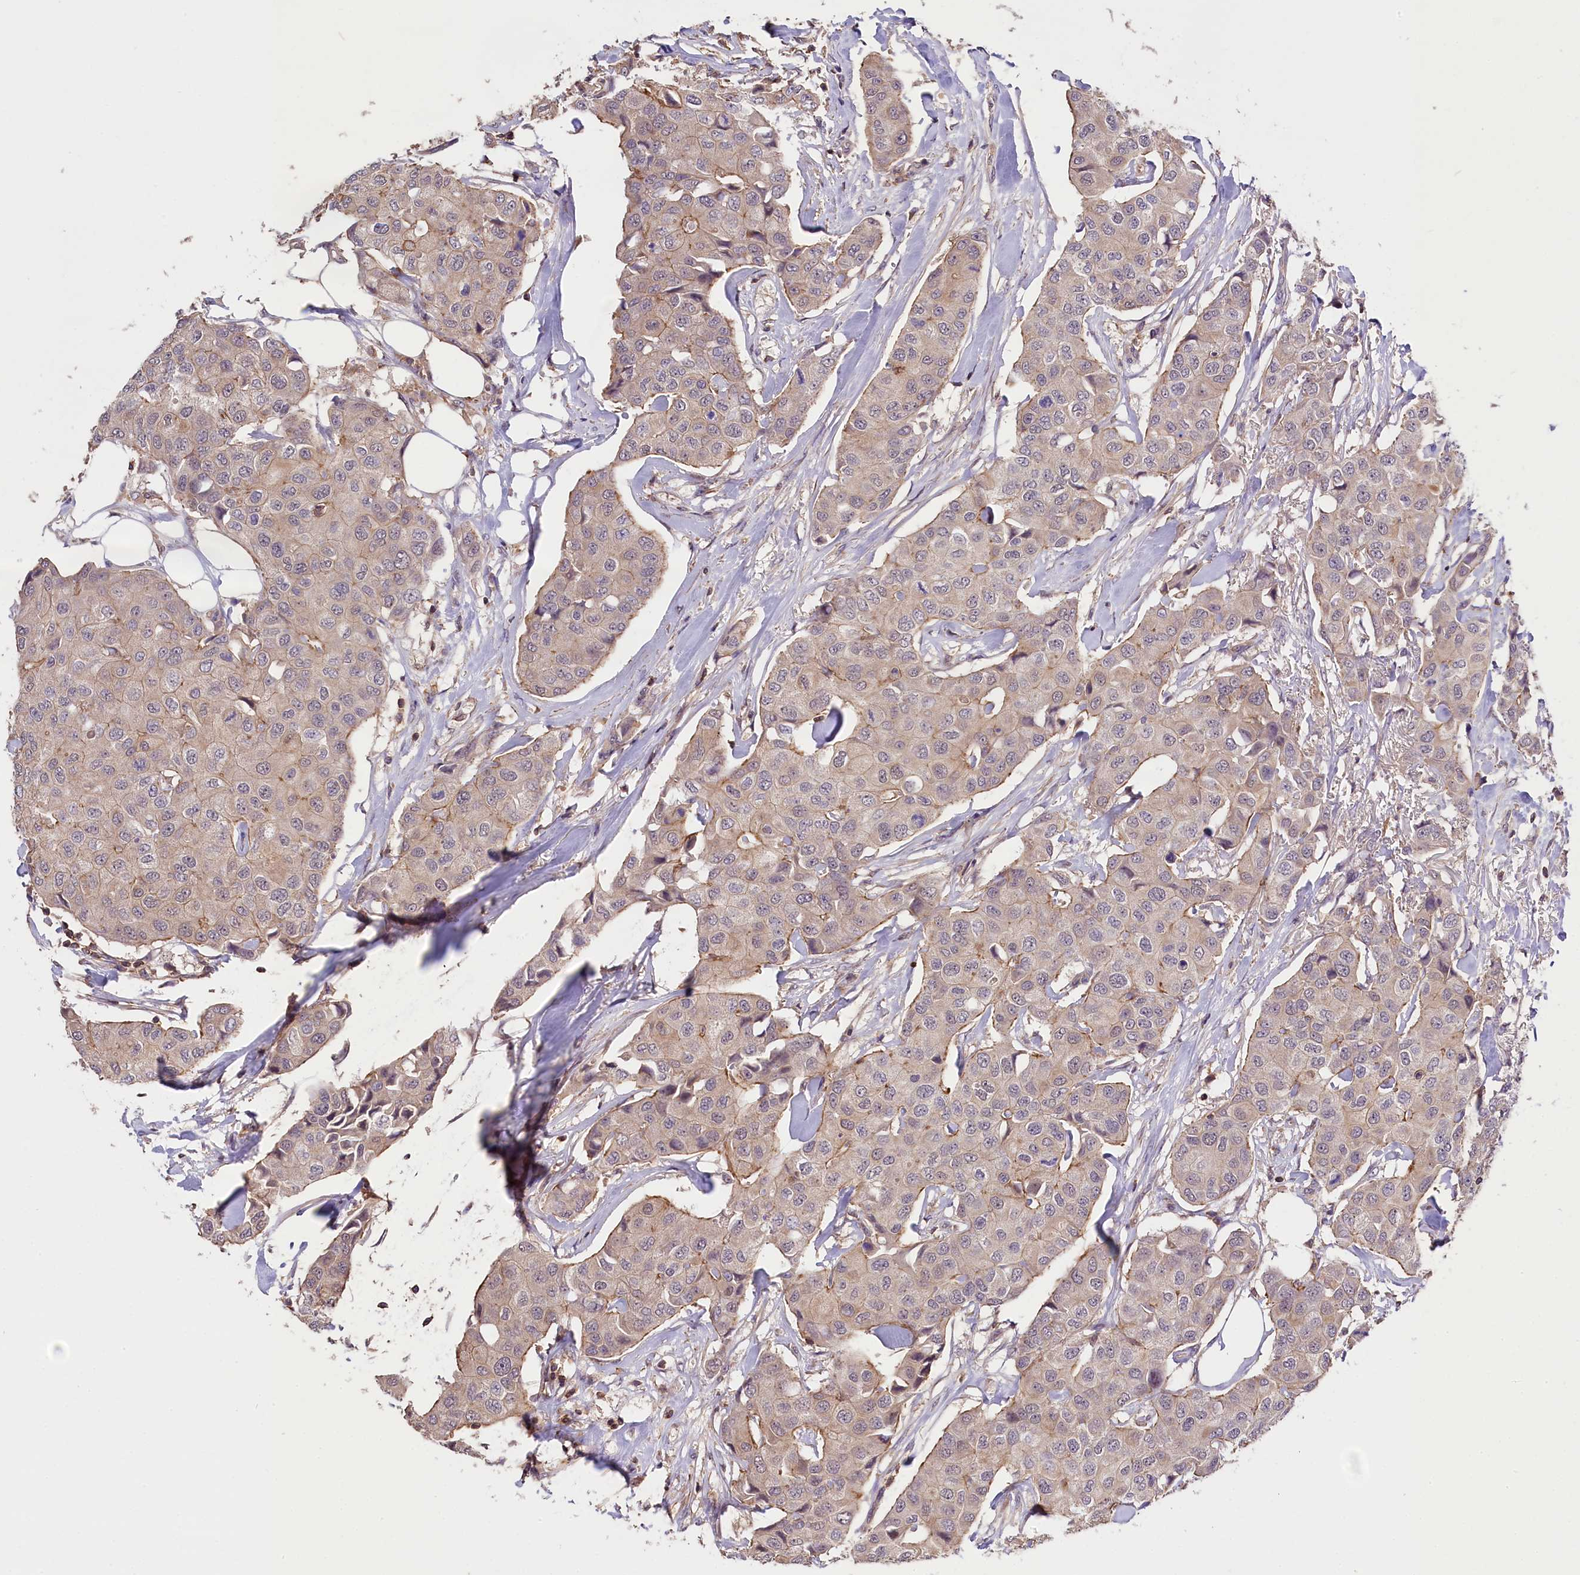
{"staining": {"intensity": "weak", "quantity": "<25%", "location": "cytoplasmic/membranous"}, "tissue": "breast cancer", "cell_type": "Tumor cells", "image_type": "cancer", "snomed": [{"axis": "morphology", "description": "Duct carcinoma"}, {"axis": "topography", "description": "Breast"}], "caption": "Breast cancer (invasive ductal carcinoma) was stained to show a protein in brown. There is no significant expression in tumor cells. (Immunohistochemistry, brightfield microscopy, high magnification).", "gene": "SKIDA1", "patient": {"sex": "female", "age": 80}}